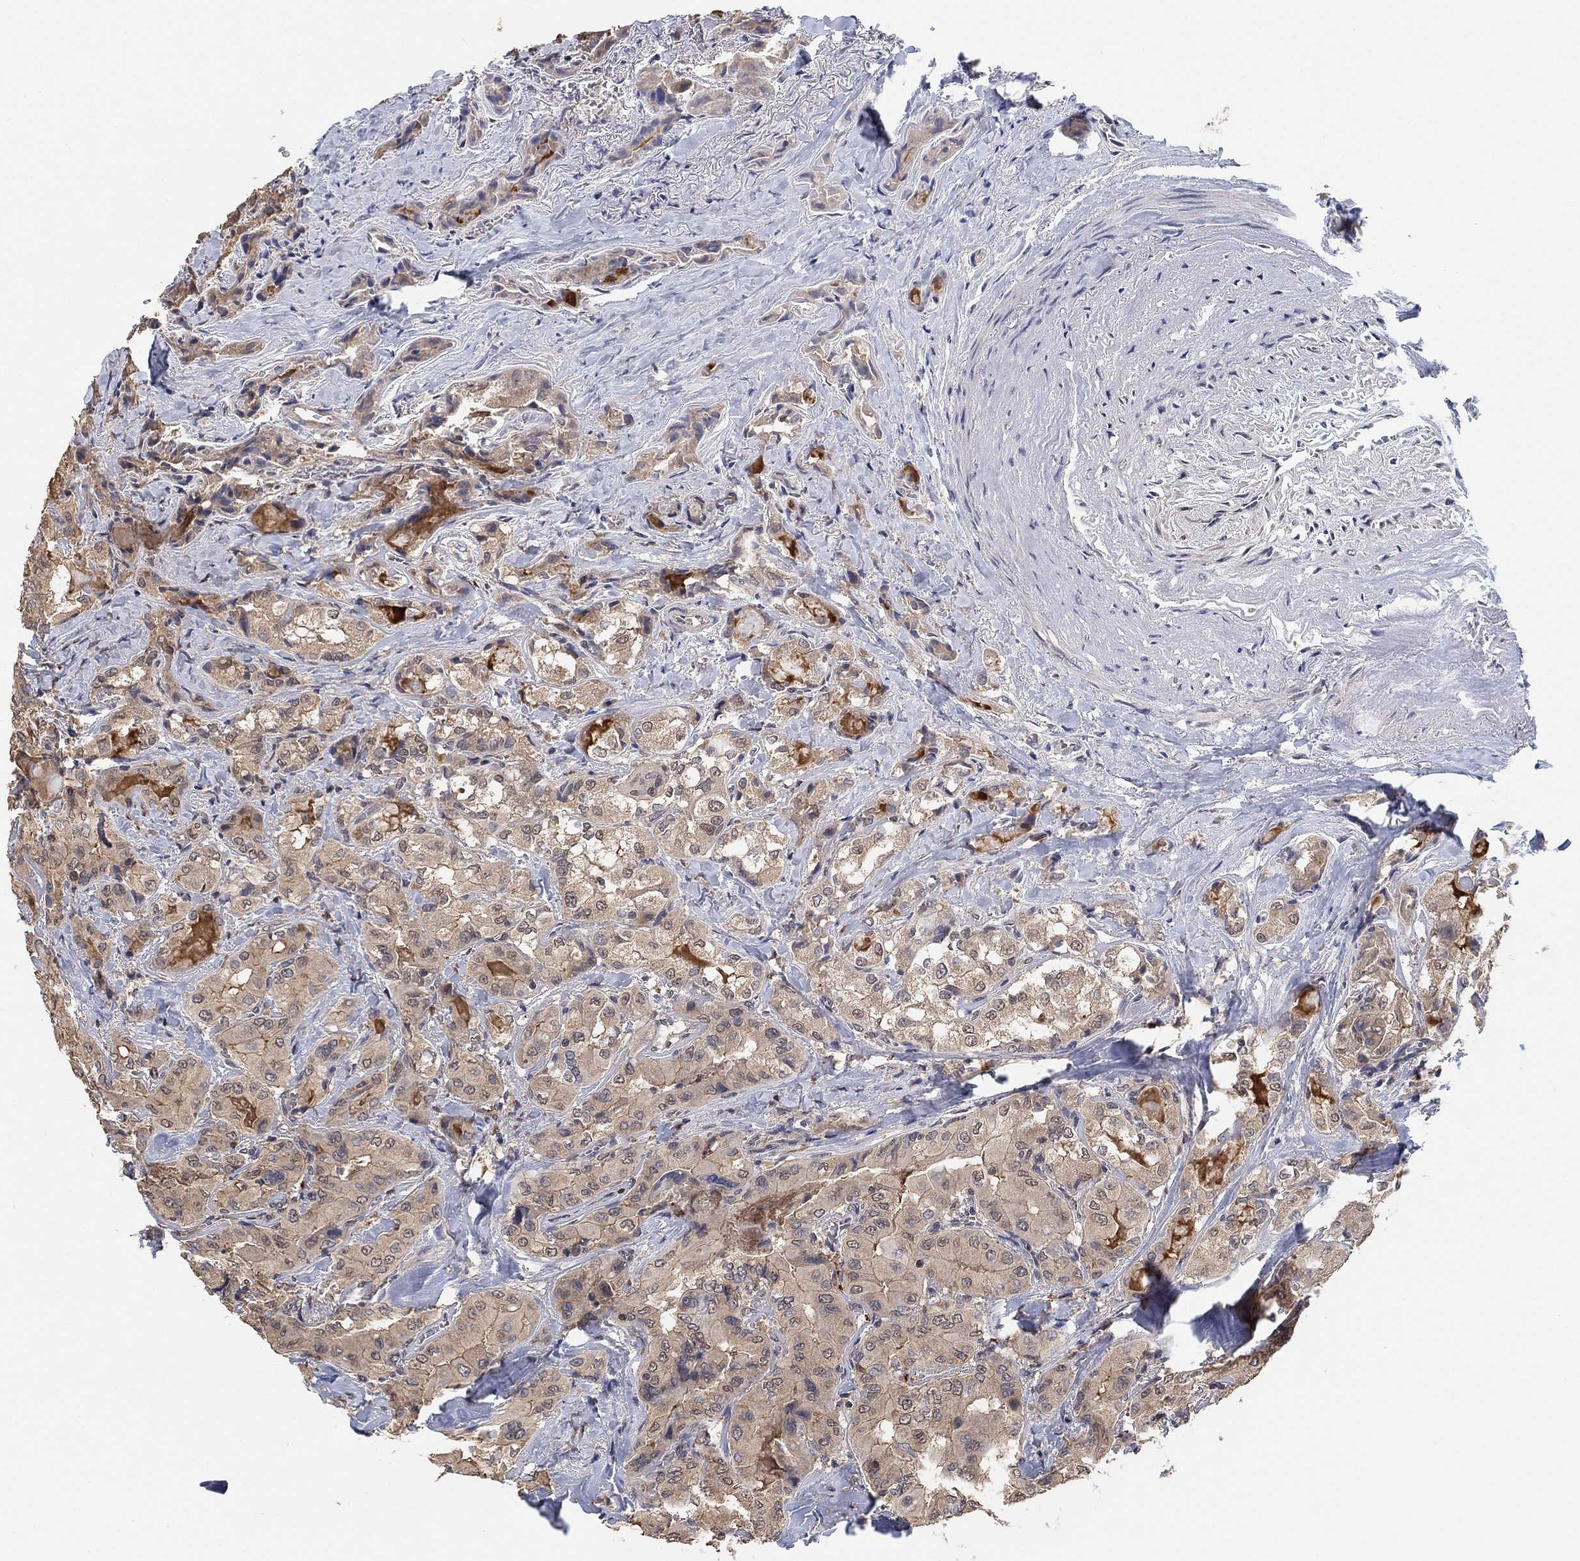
{"staining": {"intensity": "weak", "quantity": "<25%", "location": "cytoplasmic/membranous"}, "tissue": "thyroid cancer", "cell_type": "Tumor cells", "image_type": "cancer", "snomed": [{"axis": "morphology", "description": "Normal tissue, NOS"}, {"axis": "morphology", "description": "Papillary adenocarcinoma, NOS"}, {"axis": "topography", "description": "Thyroid gland"}], "caption": "Immunohistochemistry (IHC) of papillary adenocarcinoma (thyroid) demonstrates no positivity in tumor cells. The staining is performed using DAB (3,3'-diaminobenzidine) brown chromogen with nuclei counter-stained in using hematoxylin.", "gene": "CCDC43", "patient": {"sex": "female", "age": 66}}